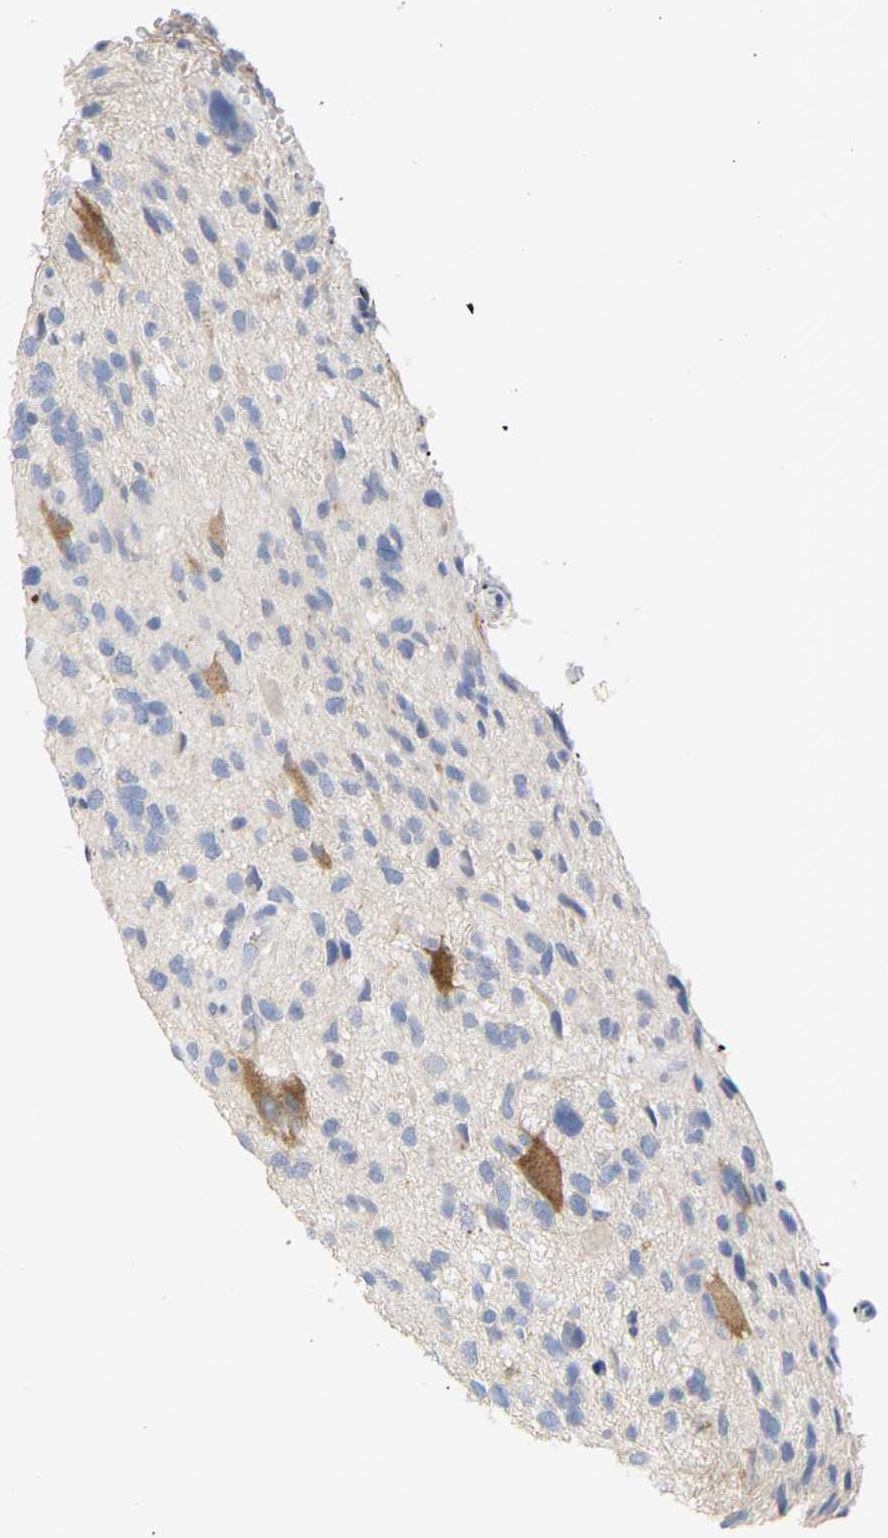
{"staining": {"intensity": "negative", "quantity": "none", "location": "none"}, "tissue": "glioma", "cell_type": "Tumor cells", "image_type": "cancer", "snomed": [{"axis": "morphology", "description": "Glioma, malignant, High grade"}, {"axis": "topography", "description": "Brain"}], "caption": "High power microscopy histopathology image of an immunohistochemistry image of glioma, revealing no significant expression in tumor cells.", "gene": "SELENOM", "patient": {"sex": "male", "age": 33}}